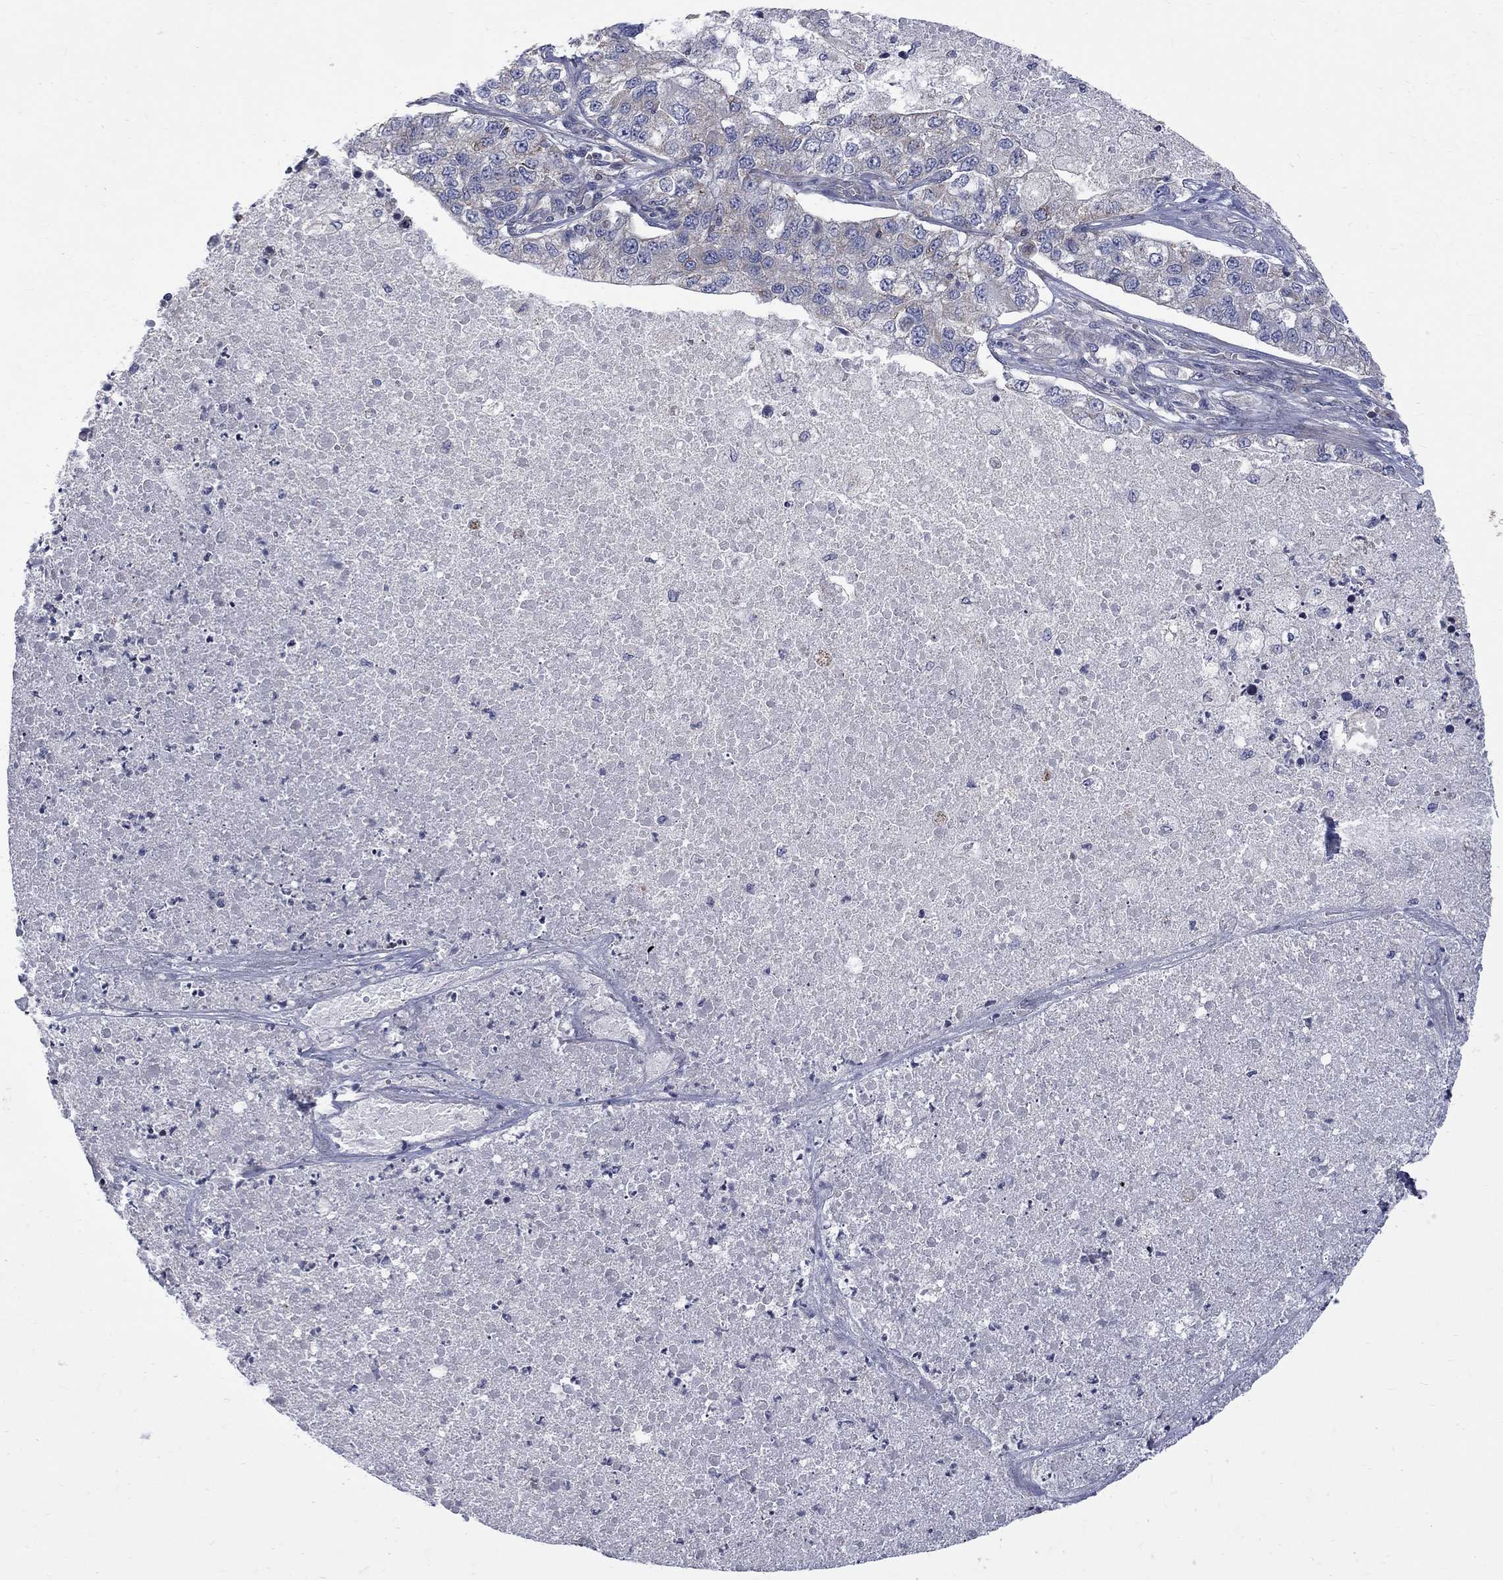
{"staining": {"intensity": "negative", "quantity": "none", "location": "none"}, "tissue": "lung cancer", "cell_type": "Tumor cells", "image_type": "cancer", "snomed": [{"axis": "morphology", "description": "Adenocarcinoma, NOS"}, {"axis": "topography", "description": "Lung"}], "caption": "There is no significant positivity in tumor cells of lung adenocarcinoma.", "gene": "SH2B1", "patient": {"sex": "male", "age": 49}}